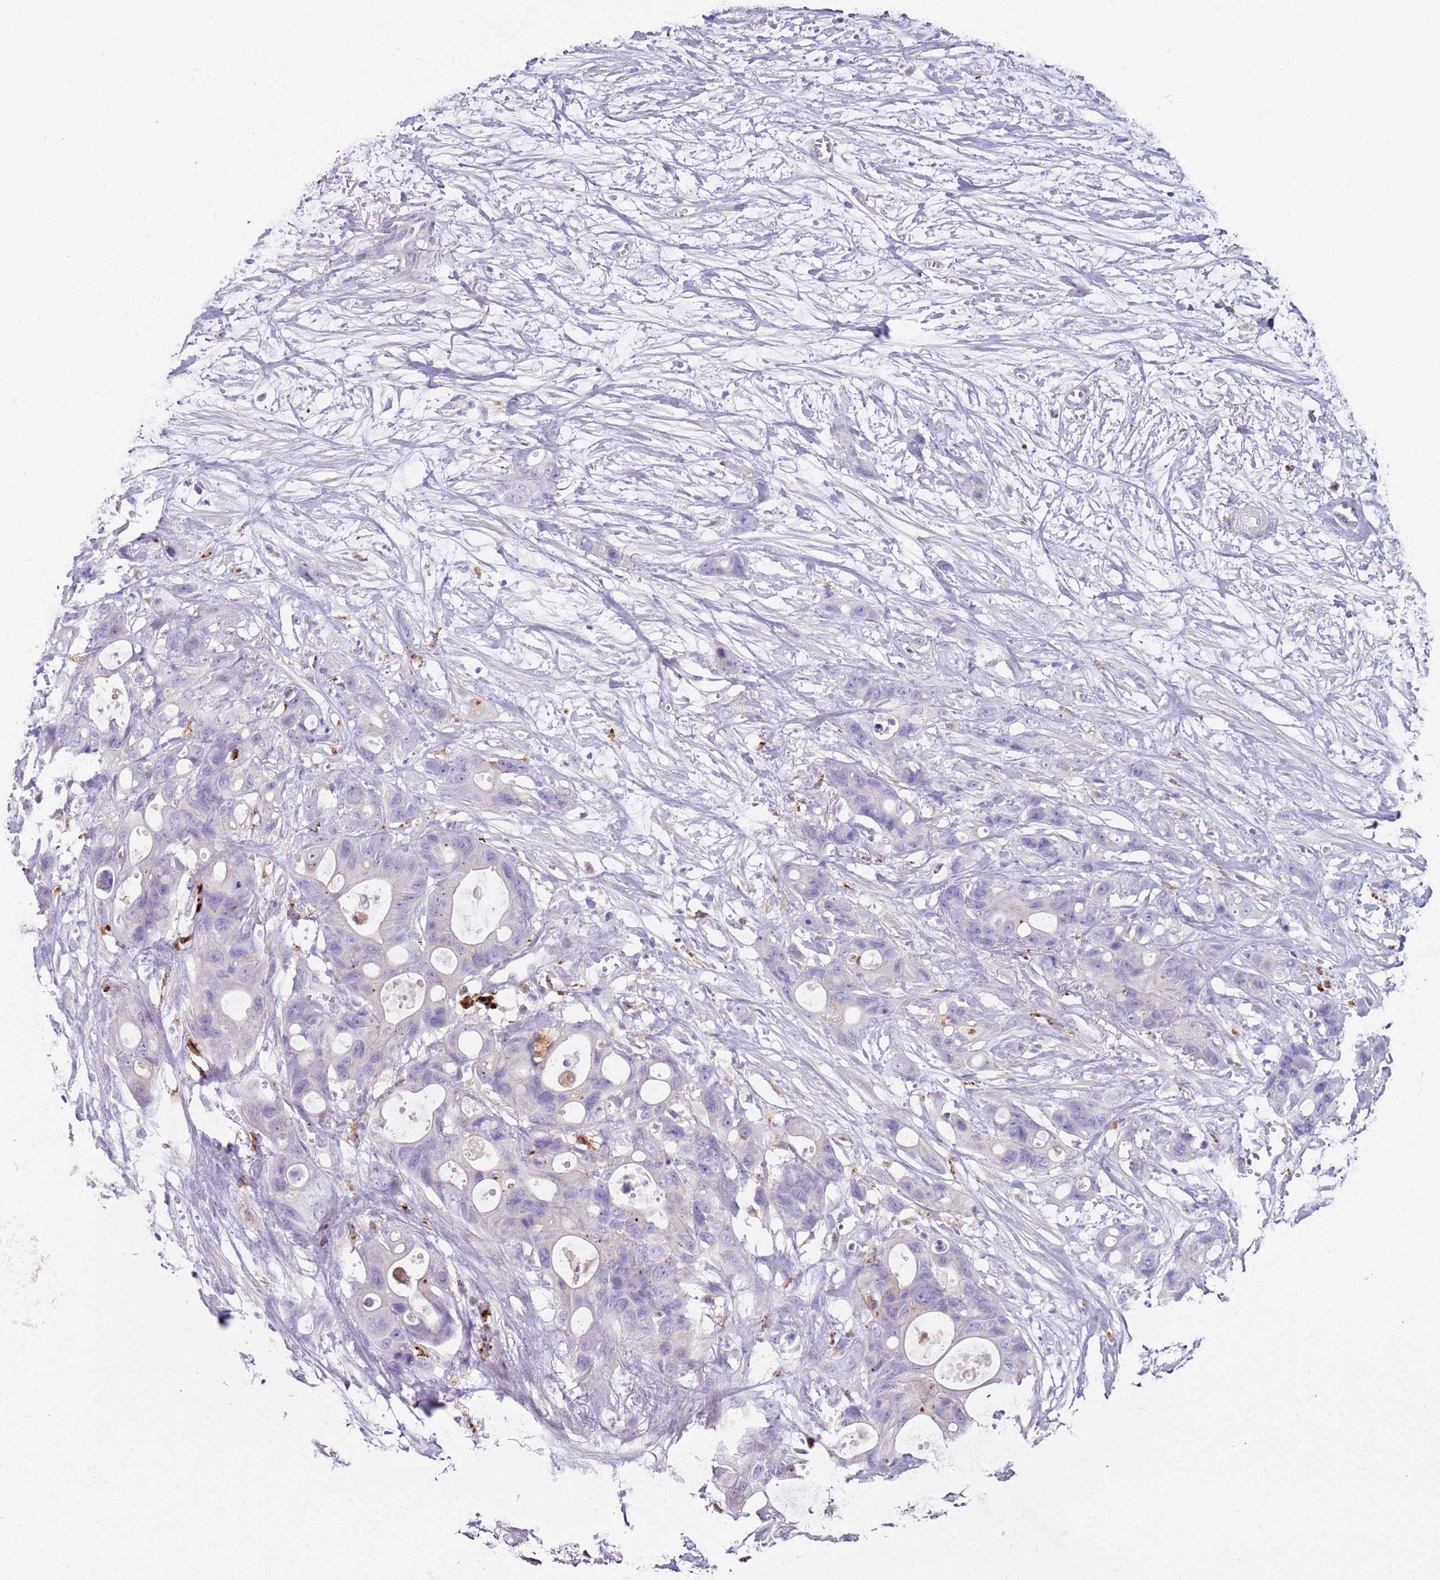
{"staining": {"intensity": "negative", "quantity": "none", "location": "none"}, "tissue": "ovarian cancer", "cell_type": "Tumor cells", "image_type": "cancer", "snomed": [{"axis": "morphology", "description": "Cystadenocarcinoma, mucinous, NOS"}, {"axis": "topography", "description": "Ovary"}], "caption": "Tumor cells show no significant protein positivity in ovarian mucinous cystadenocarcinoma.", "gene": "LRRN3", "patient": {"sex": "female", "age": 70}}